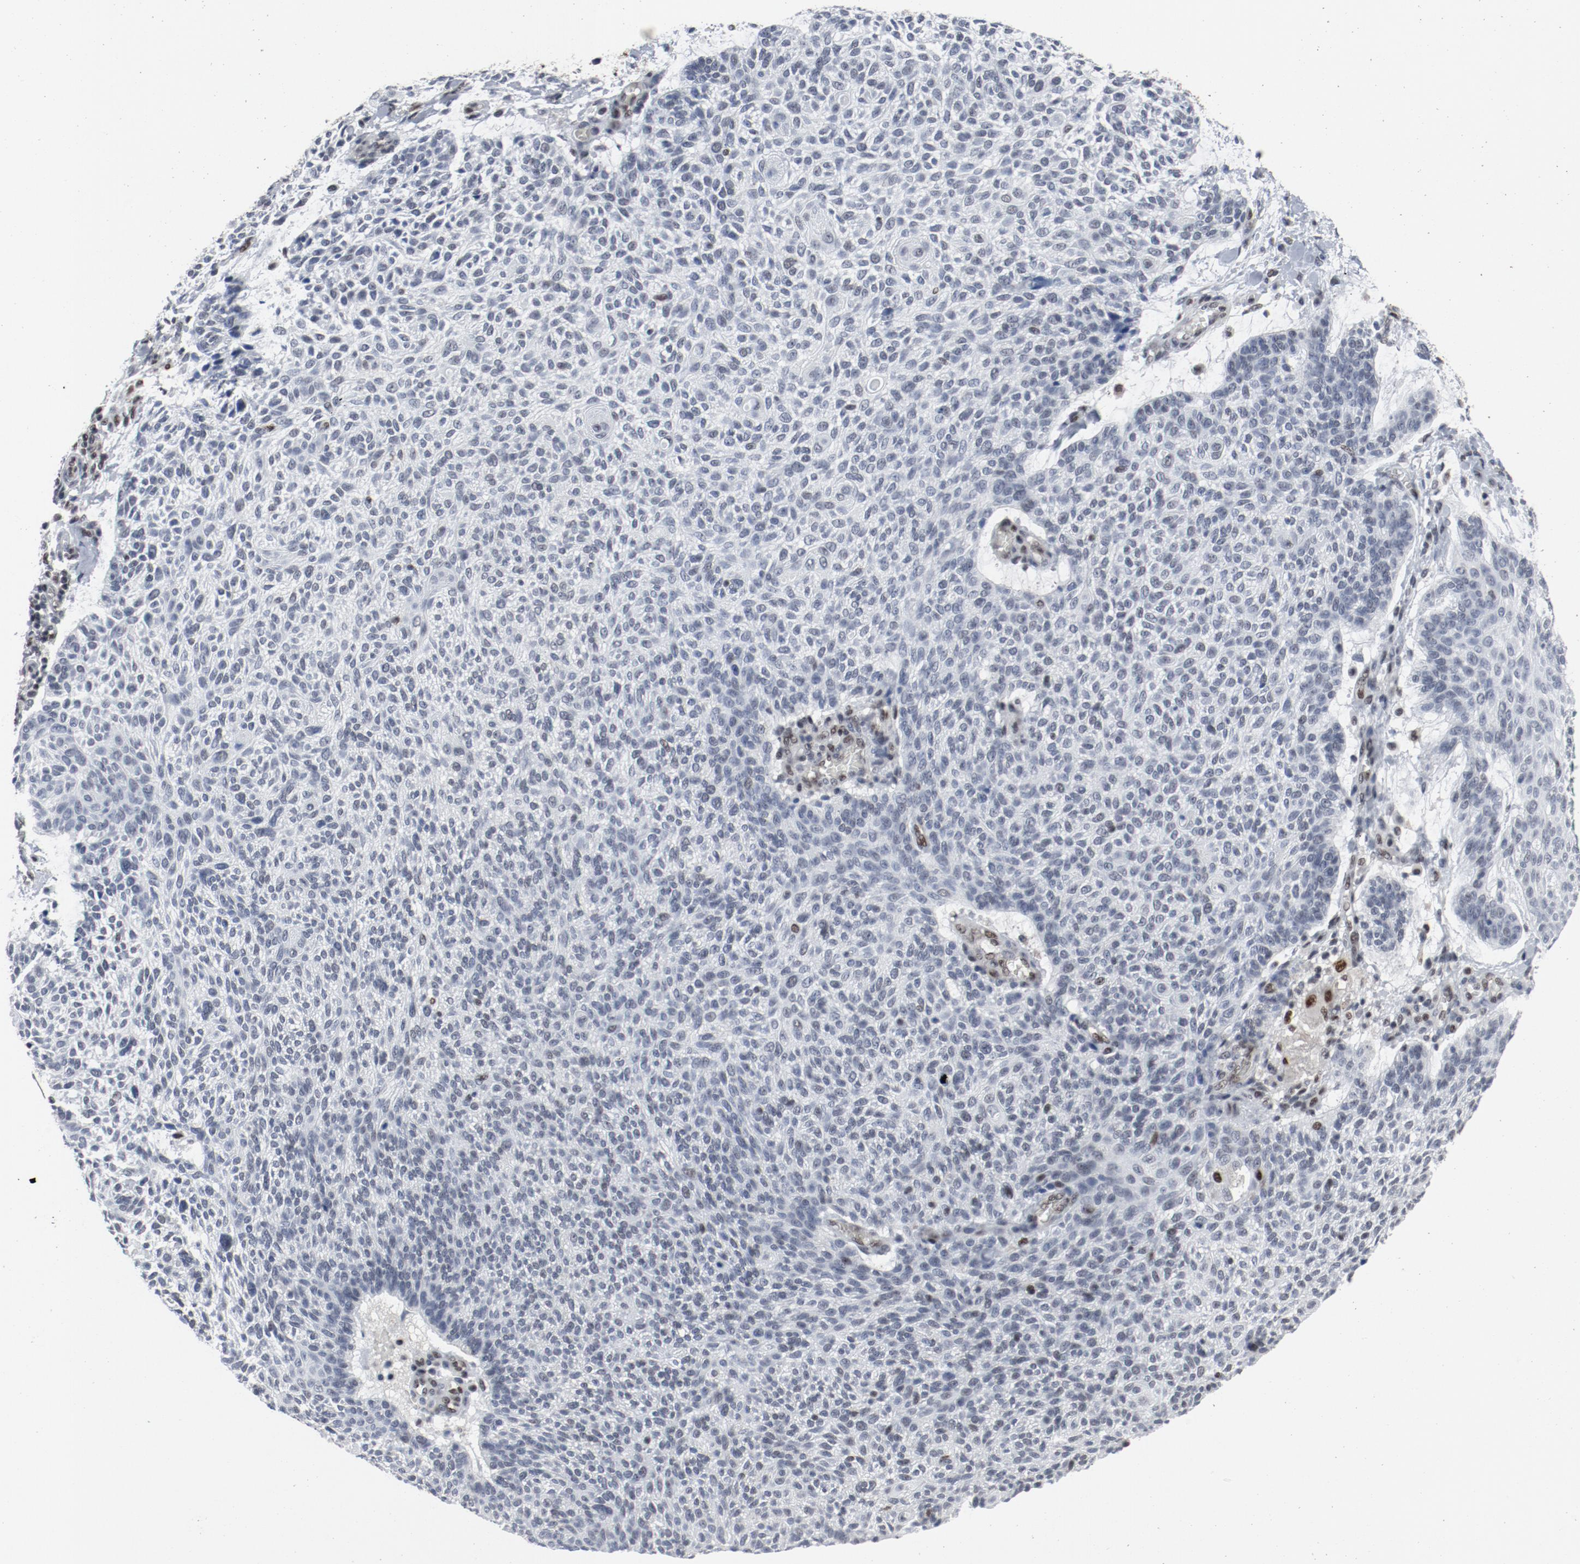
{"staining": {"intensity": "negative", "quantity": "none", "location": "none"}, "tissue": "skin cancer", "cell_type": "Tumor cells", "image_type": "cancer", "snomed": [{"axis": "morphology", "description": "Normal tissue, NOS"}, {"axis": "morphology", "description": "Basal cell carcinoma"}, {"axis": "topography", "description": "Skin"}], "caption": "Immunohistochemistry of skin cancer (basal cell carcinoma) demonstrates no expression in tumor cells.", "gene": "JMJD6", "patient": {"sex": "female", "age": 70}}